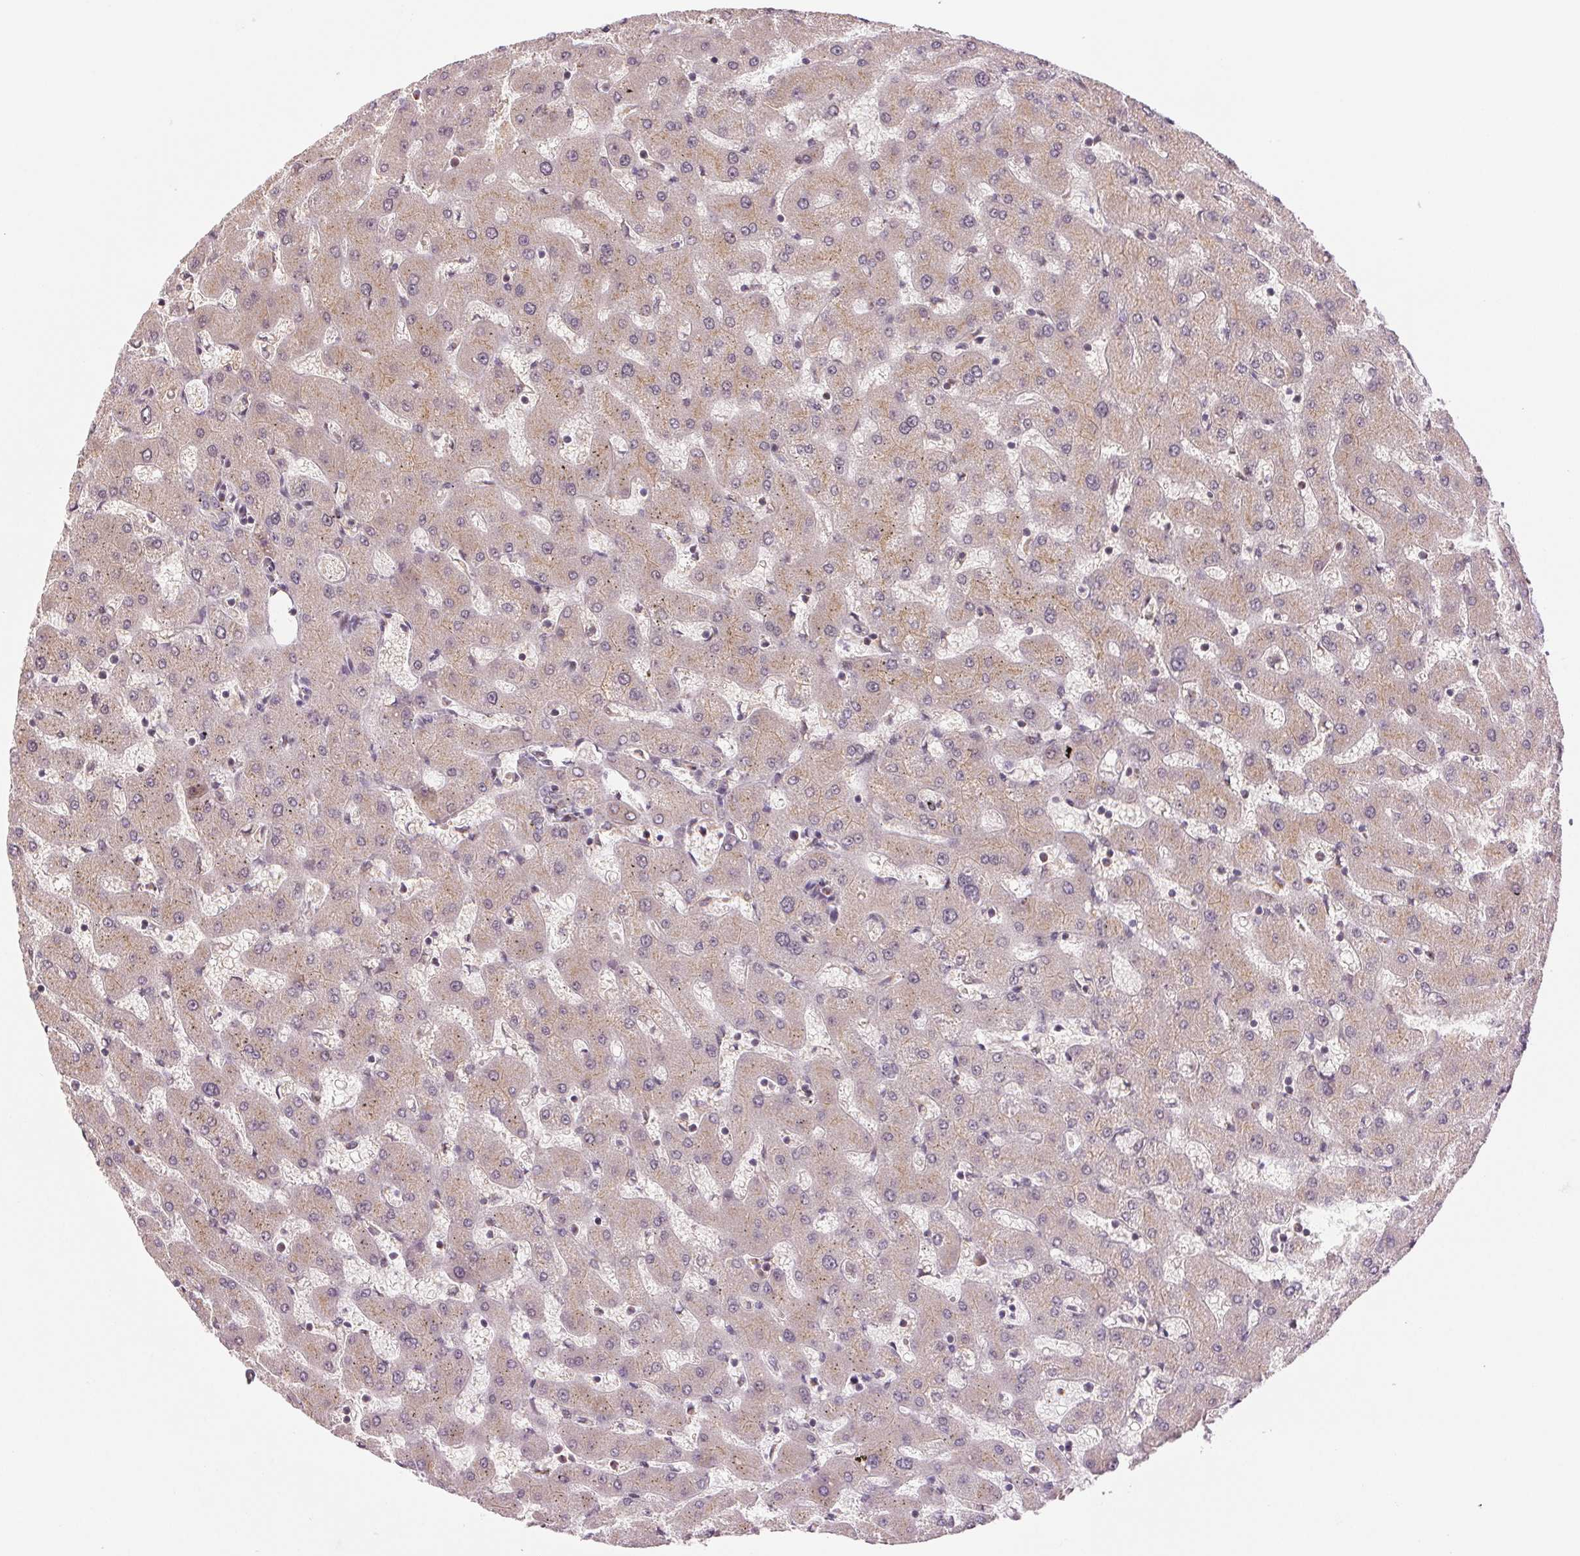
{"staining": {"intensity": "weak", "quantity": "<25%", "location": "cytoplasmic/membranous"}, "tissue": "liver", "cell_type": "Cholangiocytes", "image_type": "normal", "snomed": [{"axis": "morphology", "description": "Normal tissue, NOS"}, {"axis": "topography", "description": "Liver"}], "caption": "The photomicrograph reveals no significant expression in cholangiocytes of liver.", "gene": "GRHL3", "patient": {"sex": "female", "age": 63}}